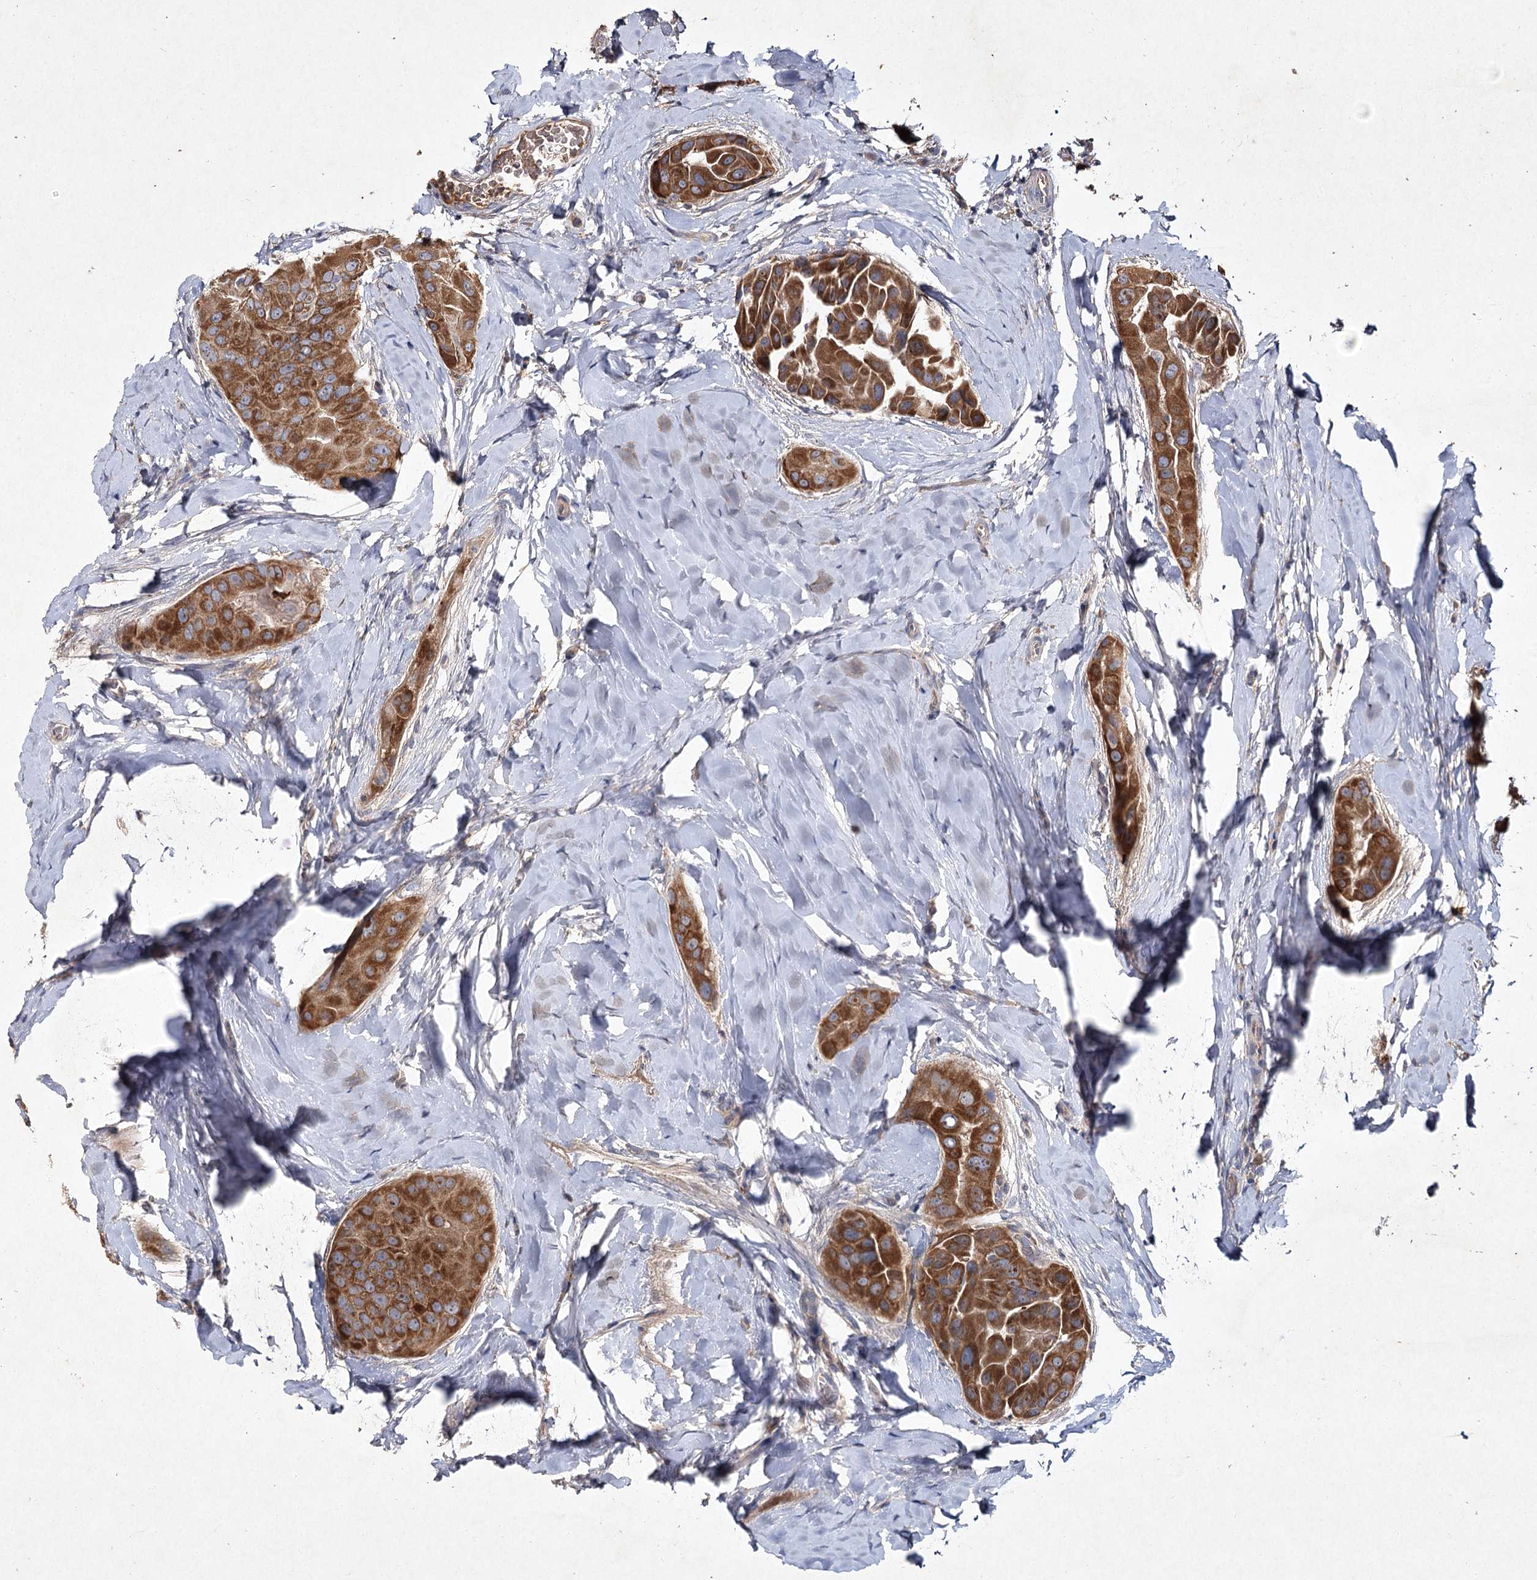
{"staining": {"intensity": "strong", "quantity": ">75%", "location": "cytoplasmic/membranous"}, "tissue": "thyroid cancer", "cell_type": "Tumor cells", "image_type": "cancer", "snomed": [{"axis": "morphology", "description": "Papillary adenocarcinoma, NOS"}, {"axis": "topography", "description": "Thyroid gland"}], "caption": "Human thyroid cancer stained for a protein (brown) demonstrates strong cytoplasmic/membranous positive positivity in about >75% of tumor cells.", "gene": "MFN1", "patient": {"sex": "male", "age": 33}}